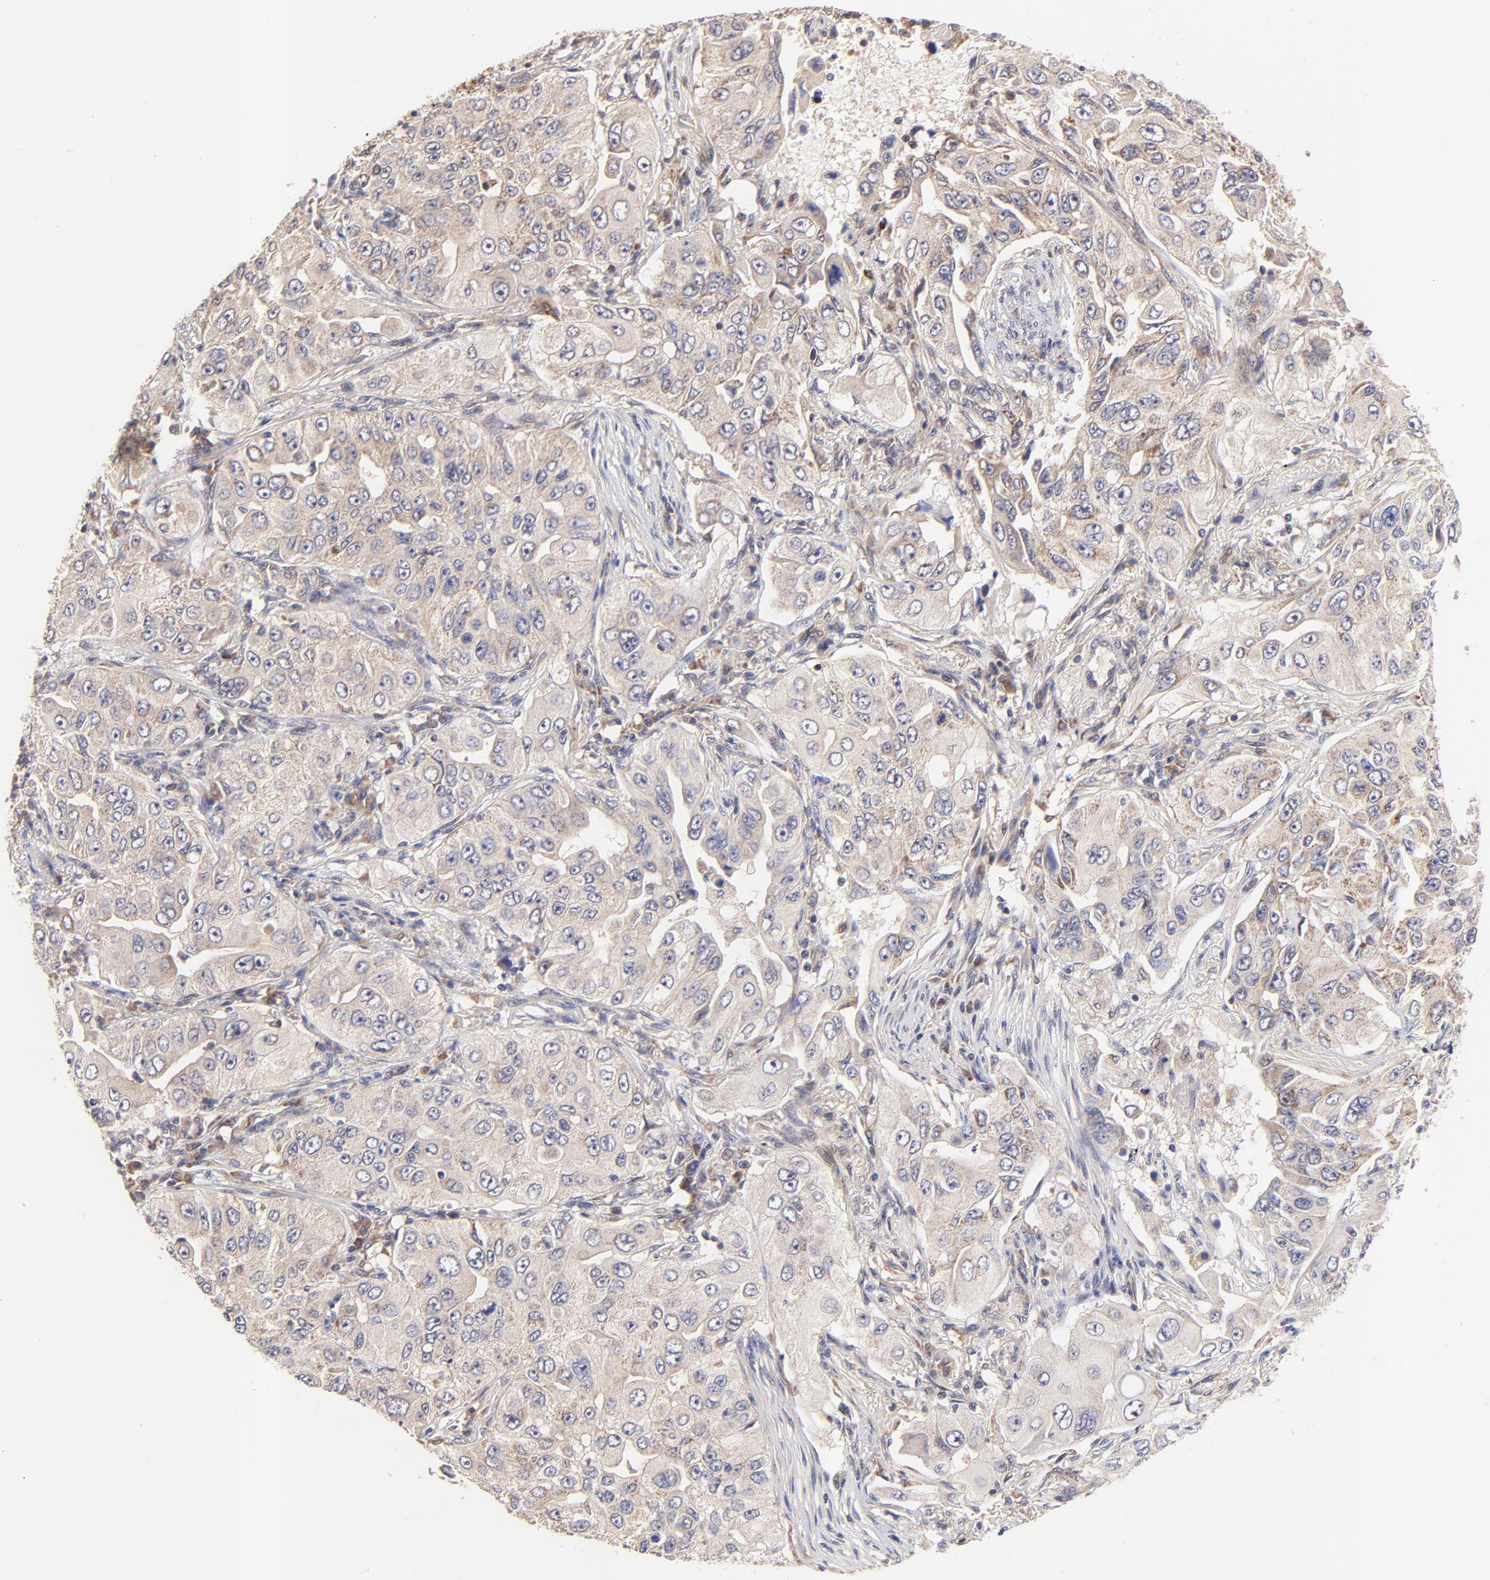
{"staining": {"intensity": "moderate", "quantity": ">75%", "location": "cytoplasmic/membranous"}, "tissue": "lung cancer", "cell_type": "Tumor cells", "image_type": "cancer", "snomed": [{"axis": "morphology", "description": "Adenocarcinoma, NOS"}, {"axis": "topography", "description": "Lung"}], "caption": "Immunohistochemistry (DAB (3,3'-diaminobenzidine)) staining of human adenocarcinoma (lung) exhibits moderate cytoplasmic/membranous protein positivity in approximately >75% of tumor cells. (Brightfield microscopy of DAB IHC at high magnification).", "gene": "BAIAP2L2", "patient": {"sex": "male", "age": 84}}